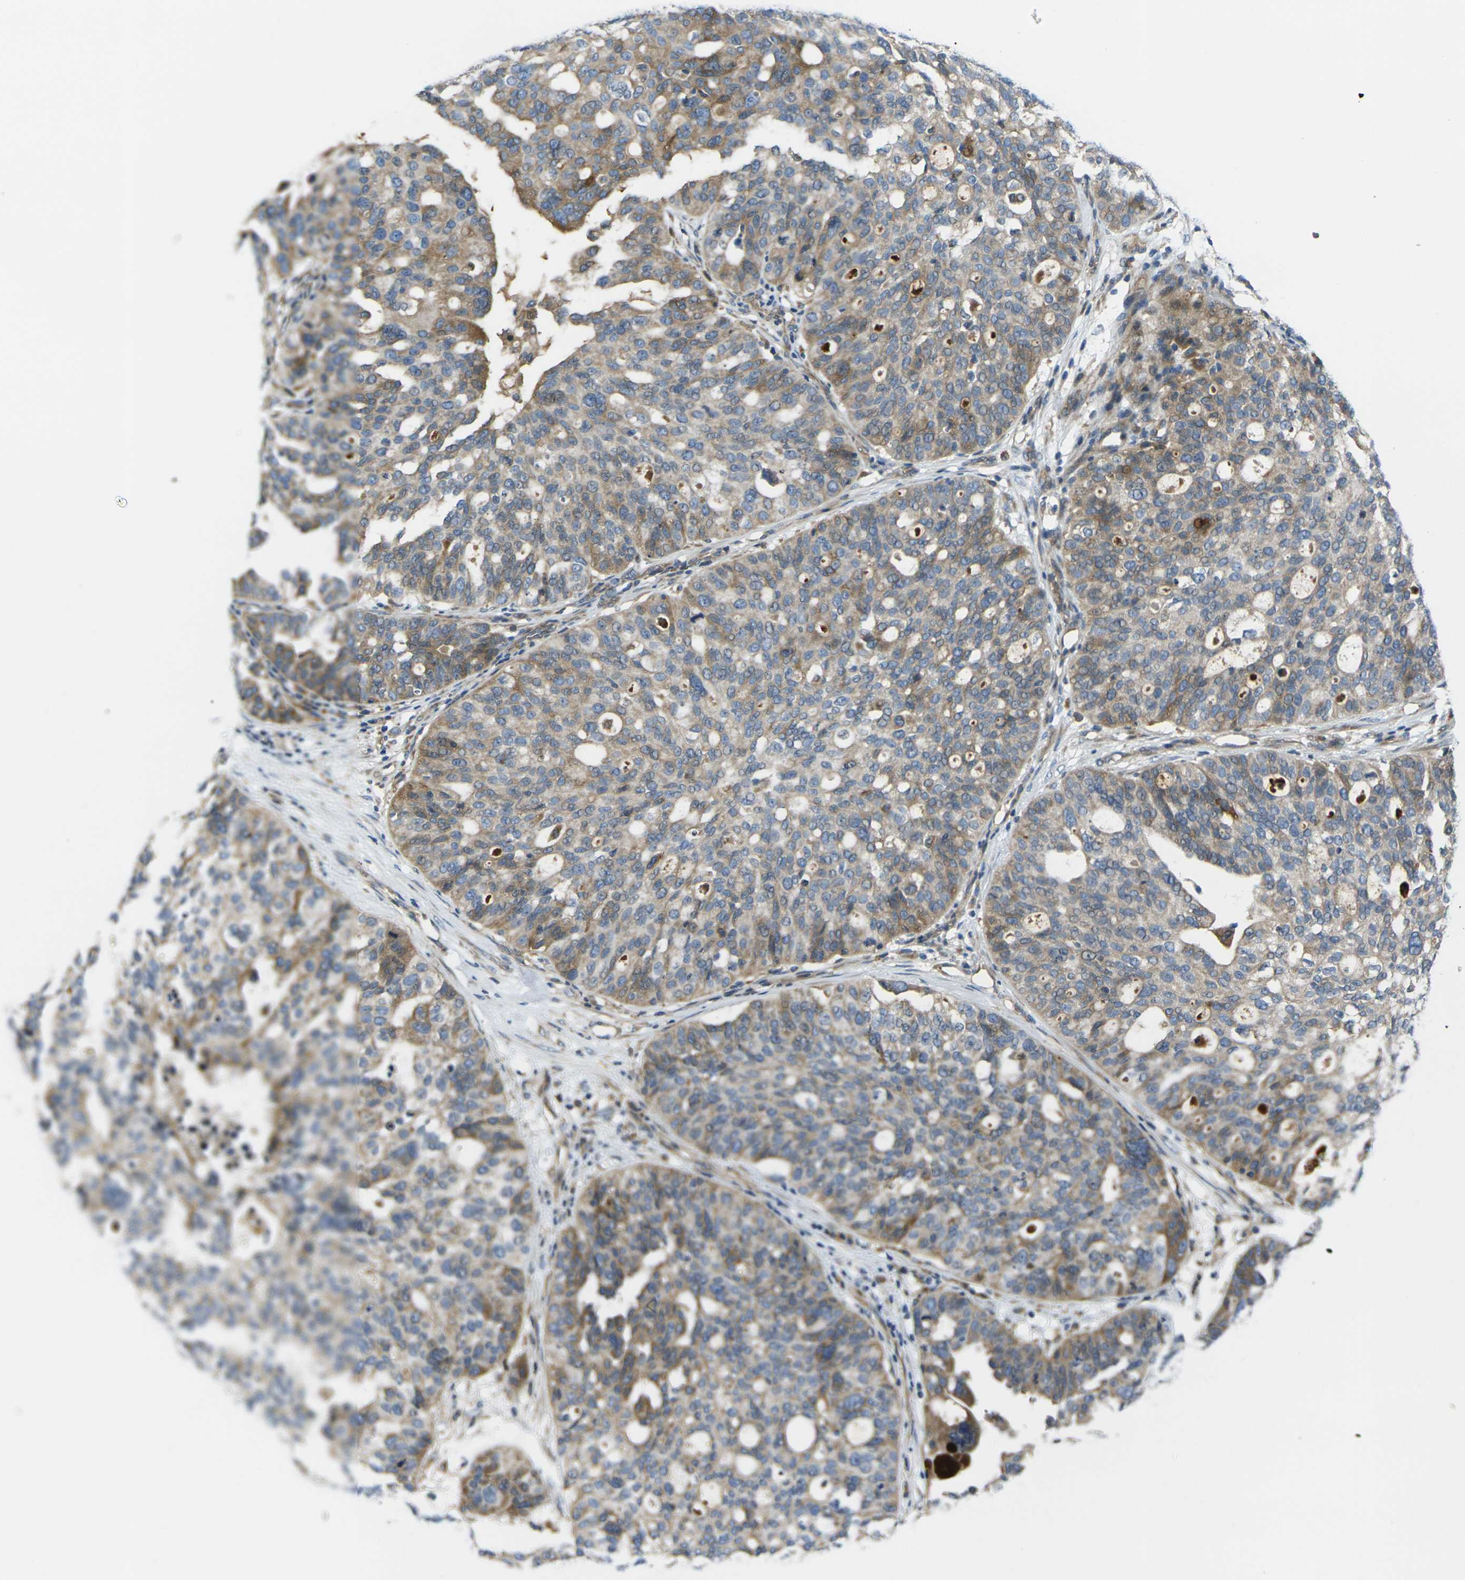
{"staining": {"intensity": "moderate", "quantity": "25%-75%", "location": "cytoplasmic/membranous"}, "tissue": "ovarian cancer", "cell_type": "Tumor cells", "image_type": "cancer", "snomed": [{"axis": "morphology", "description": "Cystadenocarcinoma, serous, NOS"}, {"axis": "topography", "description": "Ovary"}], "caption": "Serous cystadenocarcinoma (ovarian) tissue exhibits moderate cytoplasmic/membranous staining in approximately 25%-75% of tumor cells", "gene": "FZD1", "patient": {"sex": "female", "age": 59}}